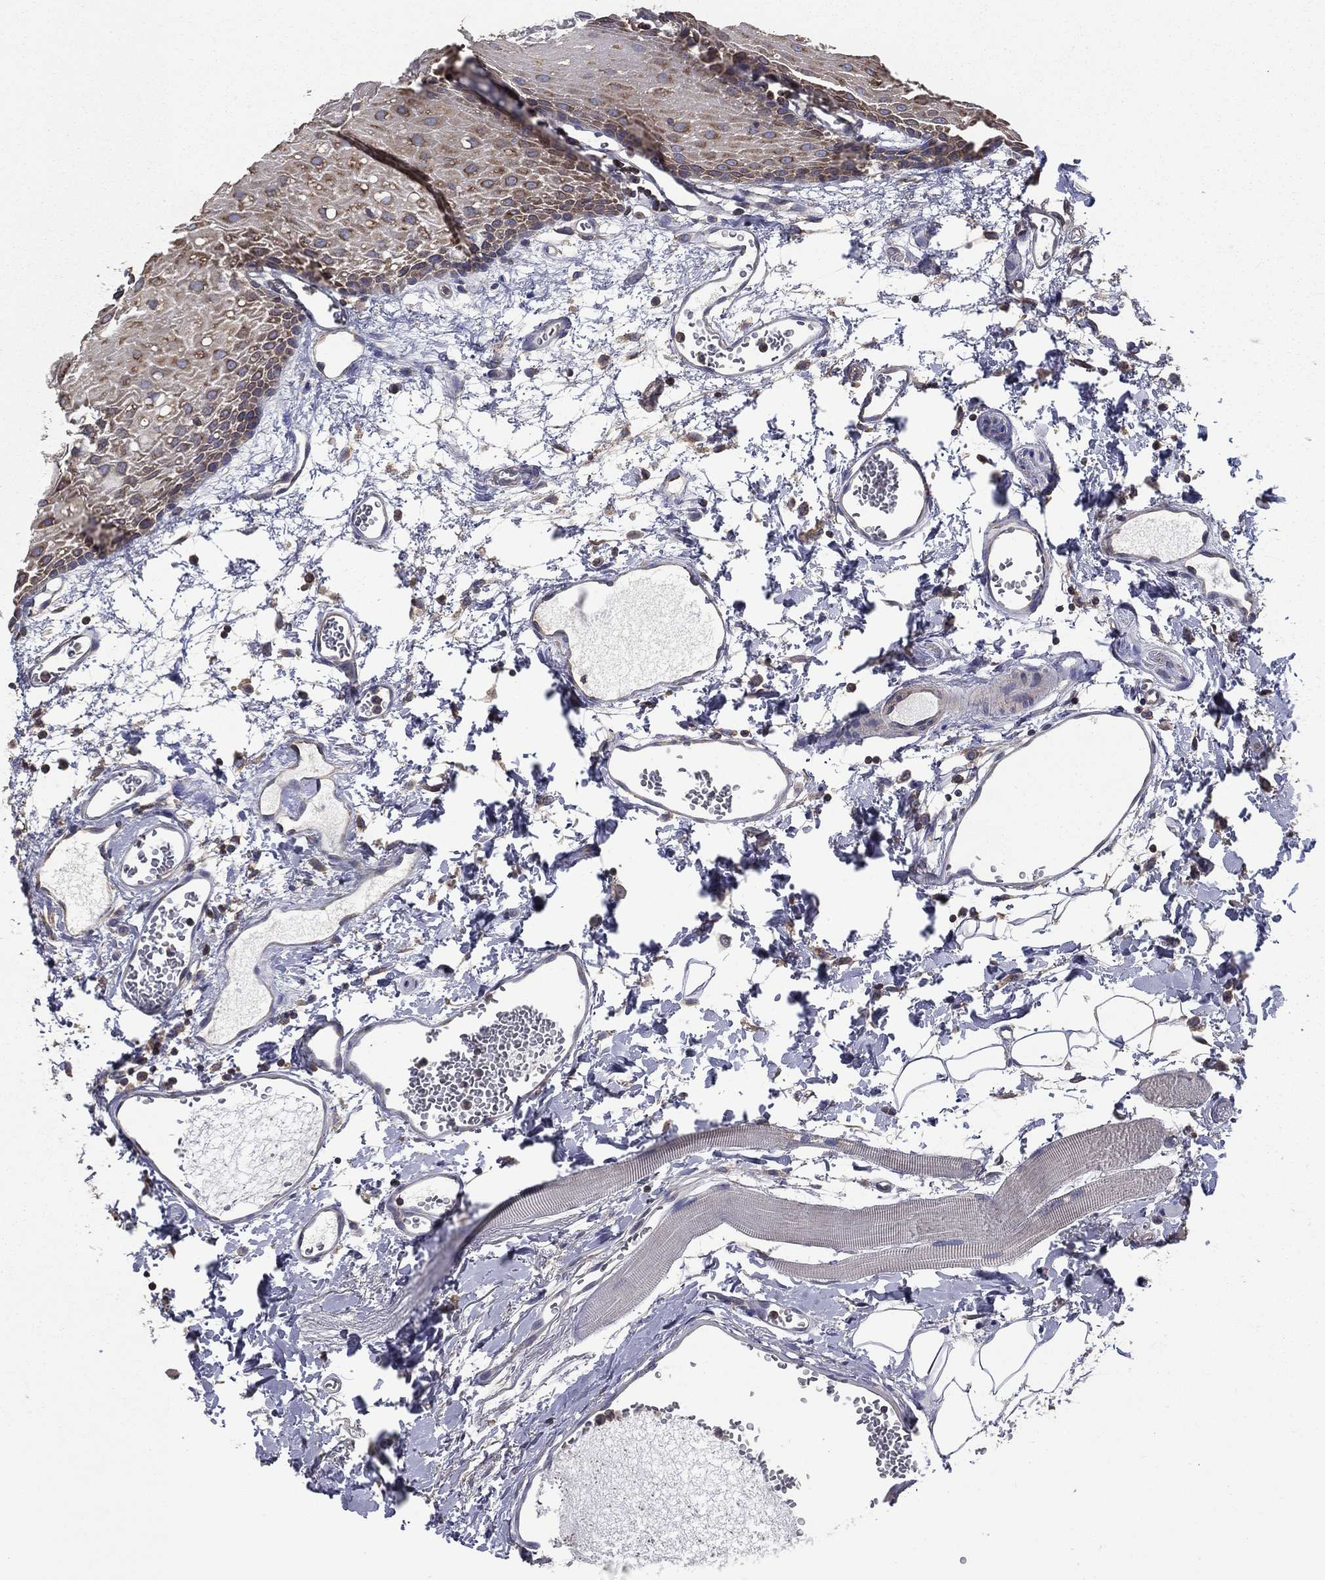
{"staining": {"intensity": "moderate", "quantity": "<25%", "location": "cytoplasmic/membranous"}, "tissue": "oral mucosa", "cell_type": "Squamous epithelial cells", "image_type": "normal", "snomed": [{"axis": "morphology", "description": "Normal tissue, NOS"}, {"axis": "morphology", "description": "Squamous cell carcinoma, NOS"}, {"axis": "topography", "description": "Oral tissue"}, {"axis": "topography", "description": "Head-Neck"}], "caption": "Protein staining demonstrates moderate cytoplasmic/membranous staining in approximately <25% of squamous epithelial cells in unremarkable oral mucosa. (brown staining indicates protein expression, while blue staining denotes nuclei).", "gene": "SARS1", "patient": {"sex": "female", "age": 70}}